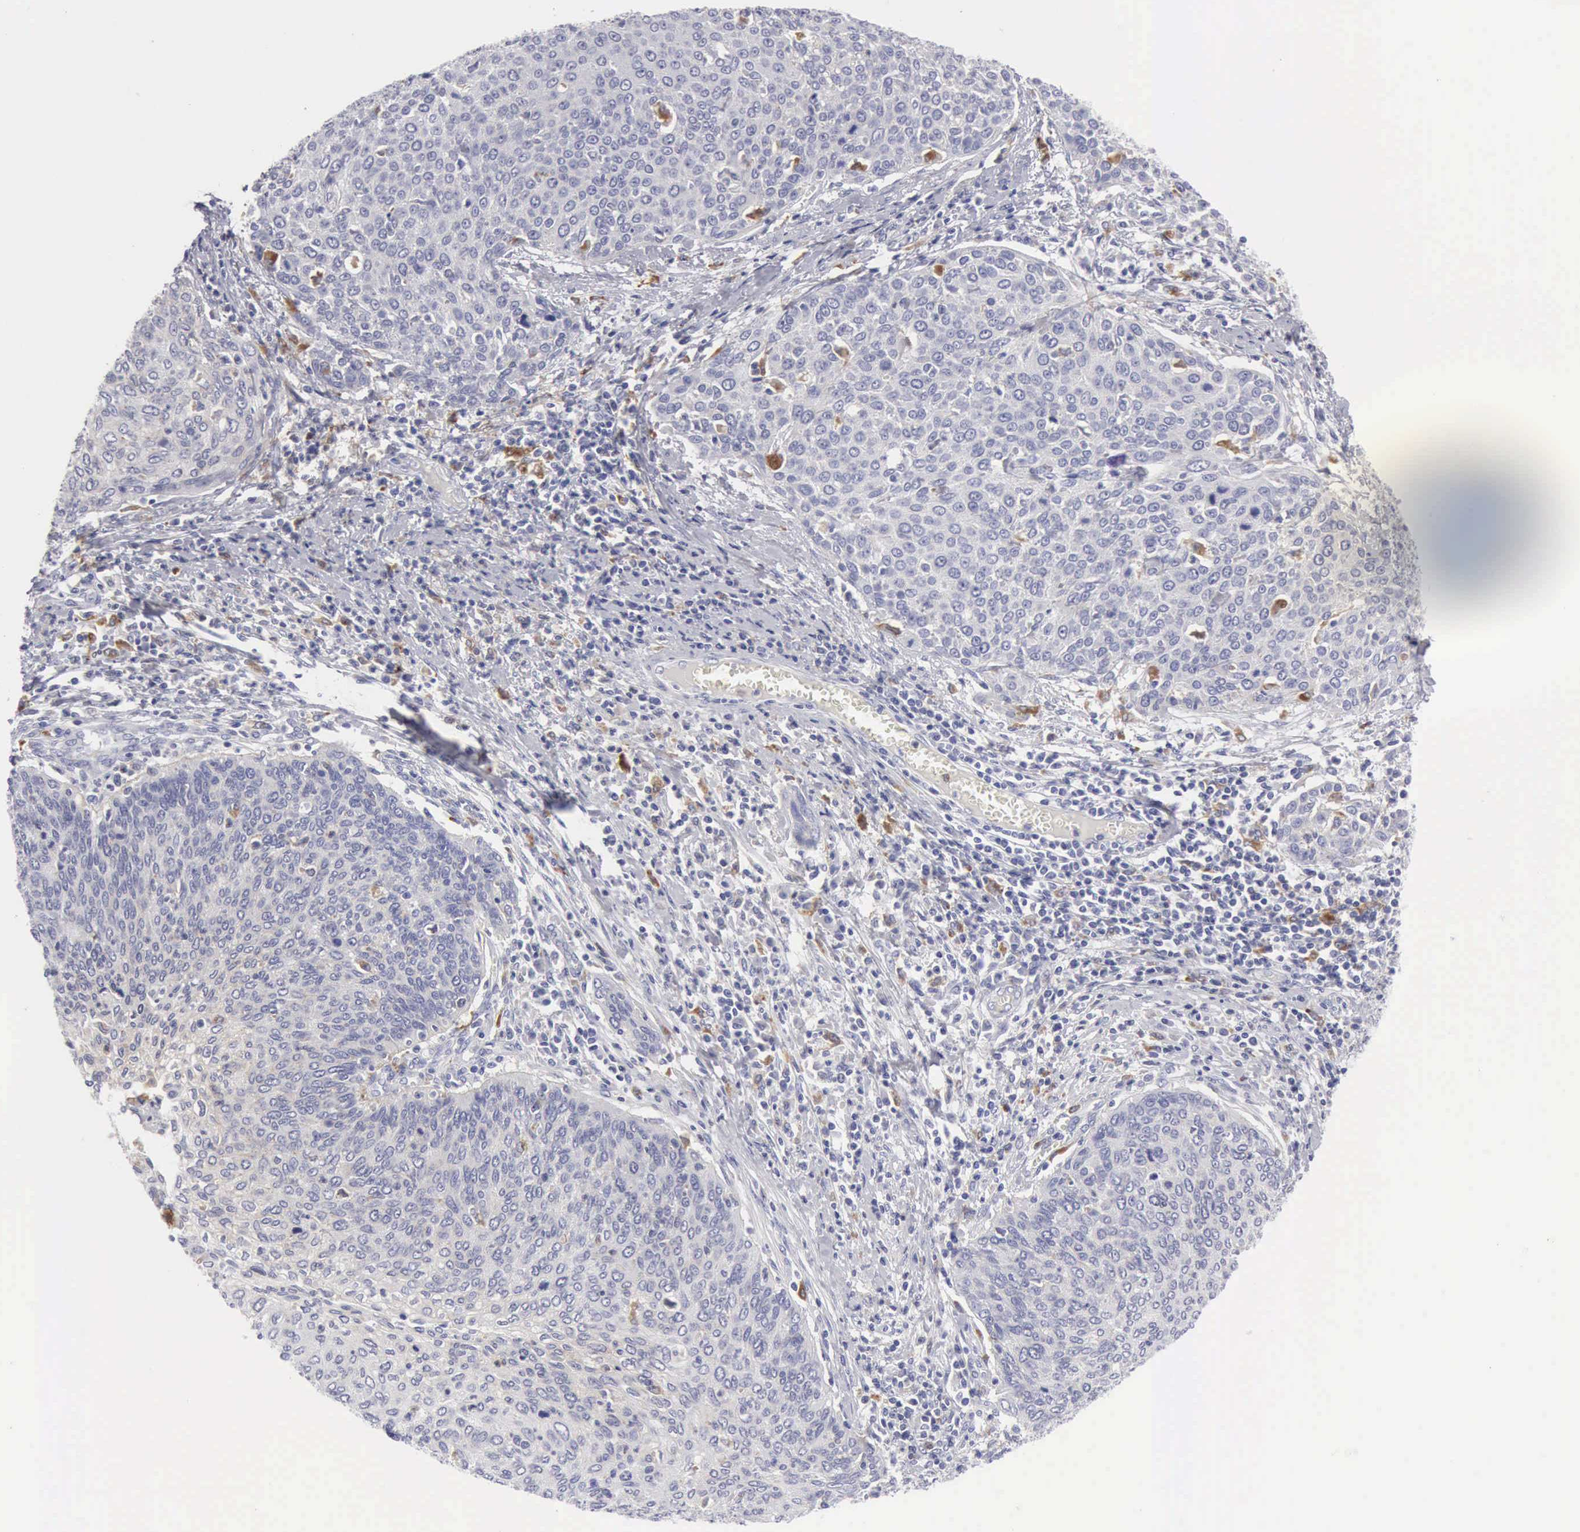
{"staining": {"intensity": "negative", "quantity": "none", "location": "none"}, "tissue": "cervical cancer", "cell_type": "Tumor cells", "image_type": "cancer", "snomed": [{"axis": "morphology", "description": "Squamous cell carcinoma, NOS"}, {"axis": "topography", "description": "Cervix"}], "caption": "The image demonstrates no staining of tumor cells in squamous cell carcinoma (cervical). (Brightfield microscopy of DAB immunohistochemistry at high magnification).", "gene": "CTSS", "patient": {"sex": "female", "age": 38}}